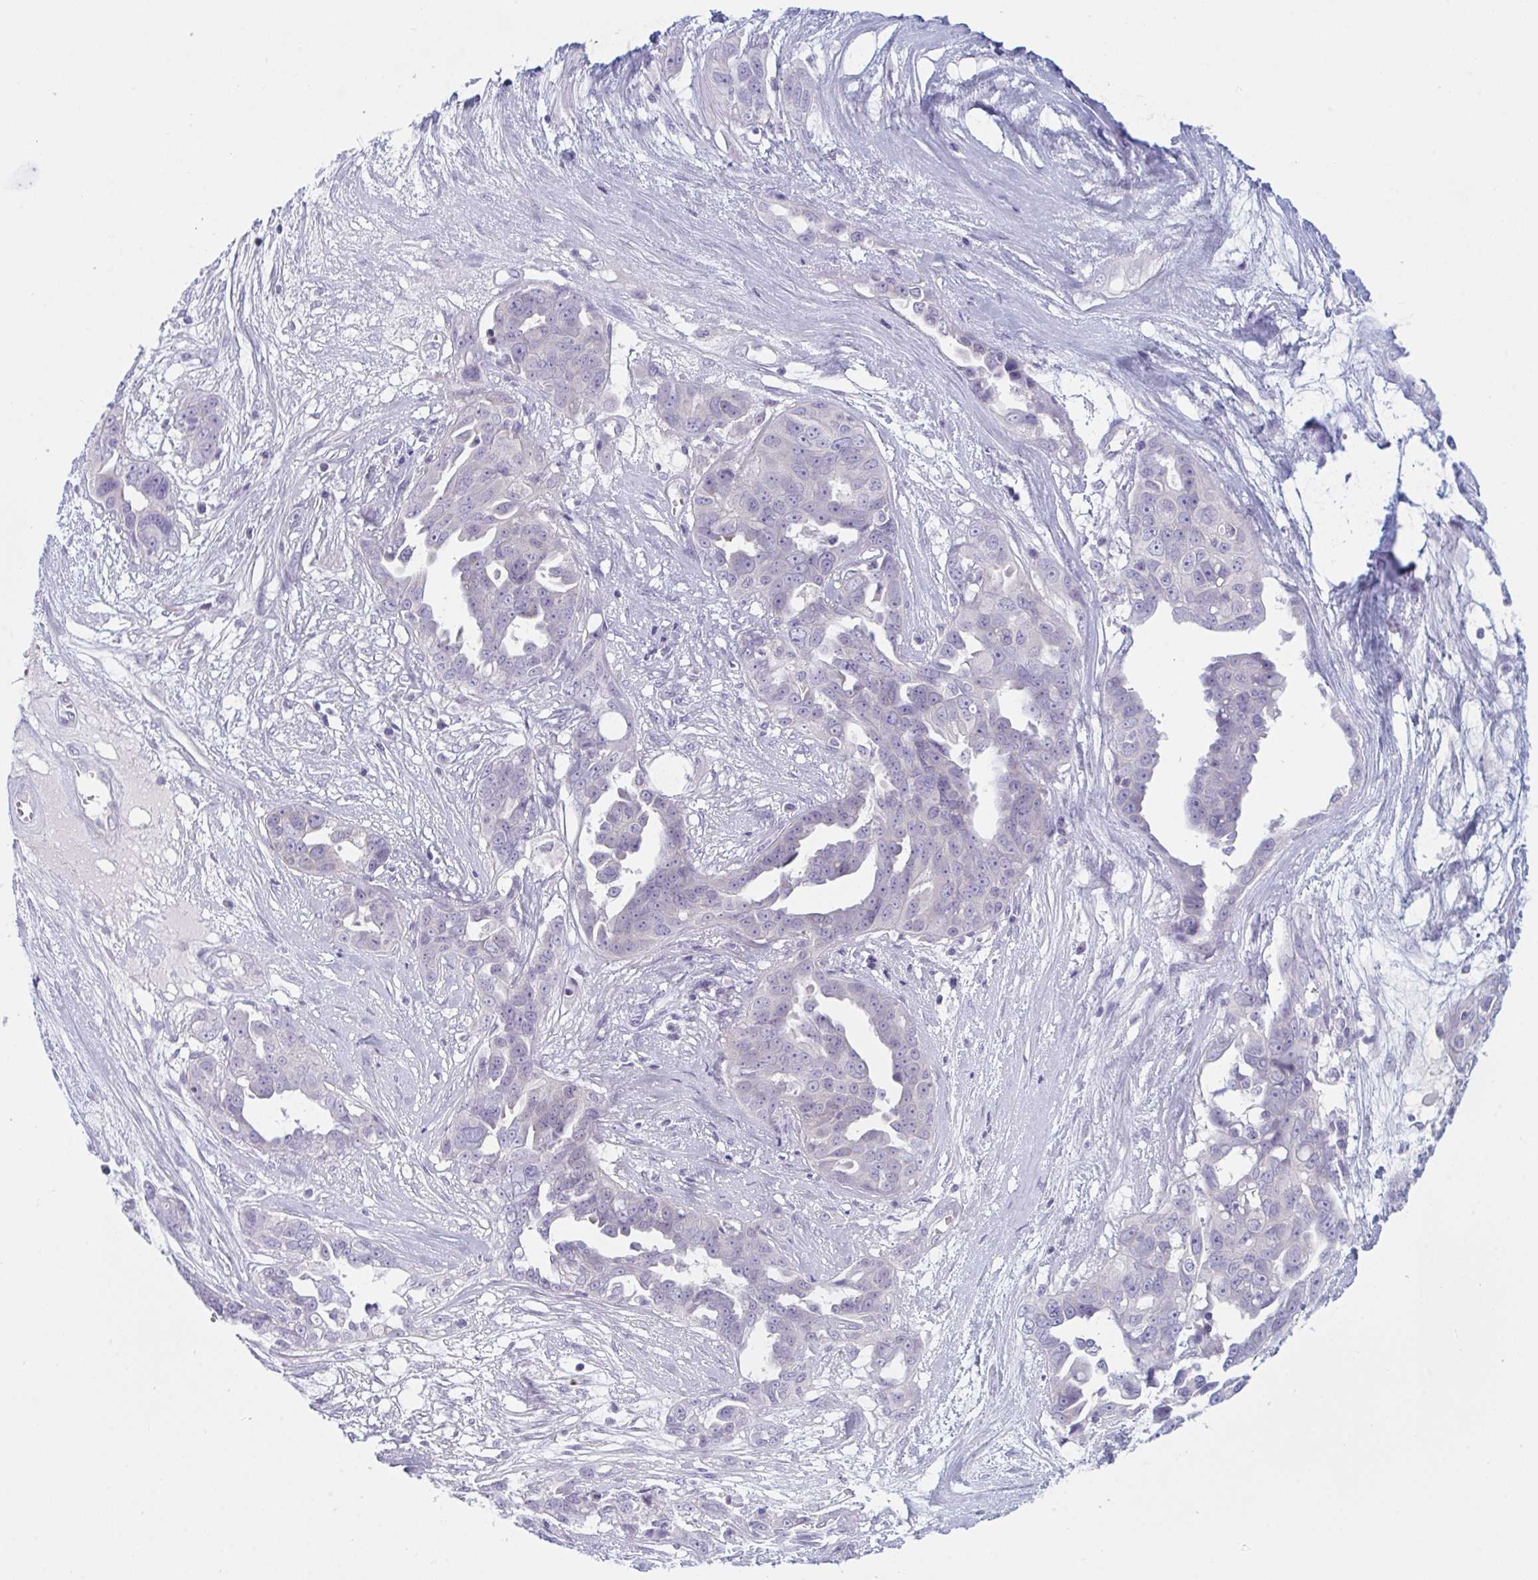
{"staining": {"intensity": "negative", "quantity": "none", "location": "none"}, "tissue": "ovarian cancer", "cell_type": "Tumor cells", "image_type": "cancer", "snomed": [{"axis": "morphology", "description": "Carcinoma, endometroid"}, {"axis": "topography", "description": "Ovary"}], "caption": "A histopathology image of human ovarian cancer (endometroid carcinoma) is negative for staining in tumor cells.", "gene": "NAA30", "patient": {"sex": "female", "age": 70}}